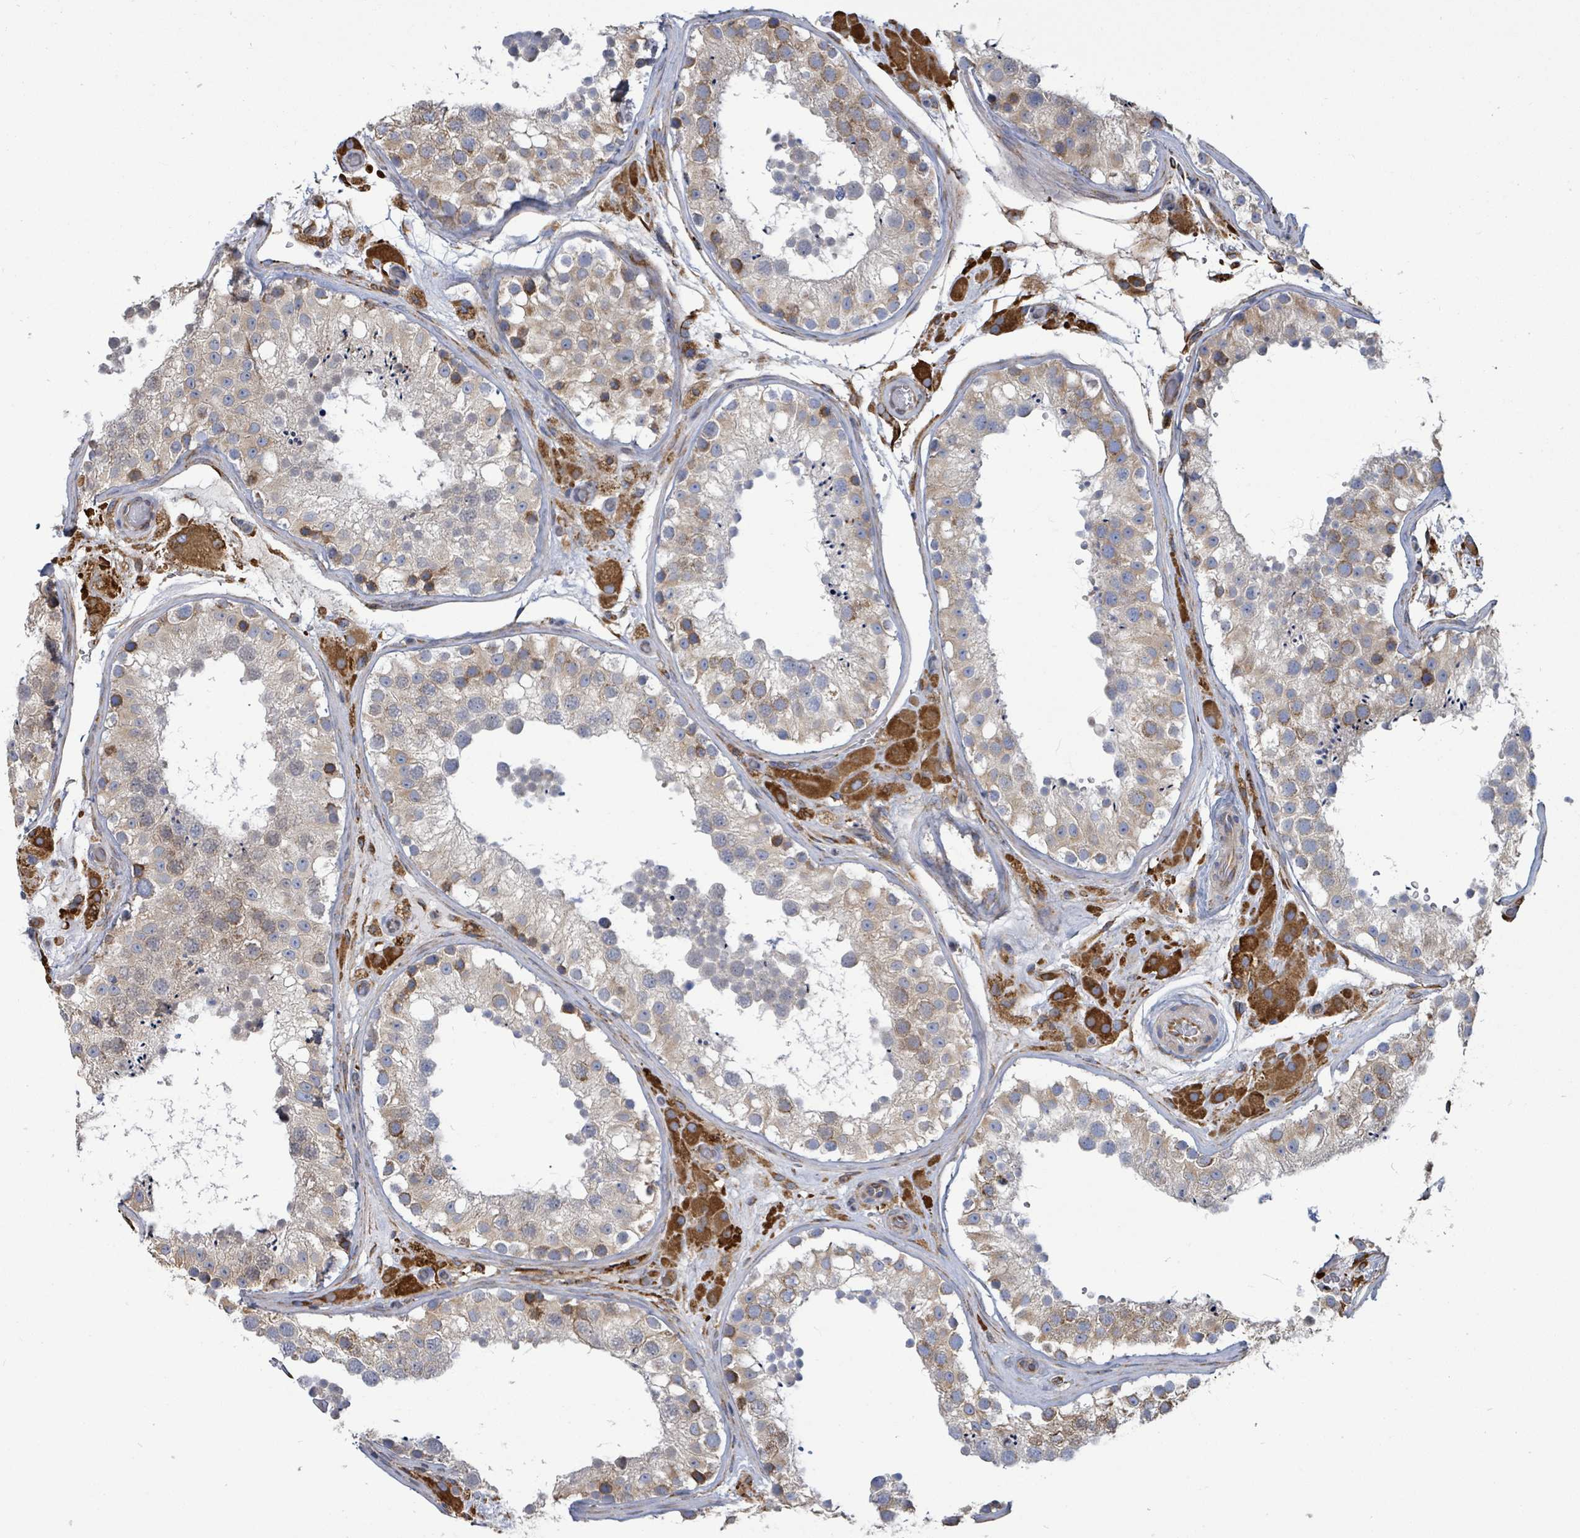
{"staining": {"intensity": "moderate", "quantity": "<25%", "location": "cytoplasmic/membranous"}, "tissue": "testis", "cell_type": "Cells in seminiferous ducts", "image_type": "normal", "snomed": [{"axis": "morphology", "description": "Normal tissue, NOS"}, {"axis": "topography", "description": "Testis"}], "caption": "Testis stained for a protein shows moderate cytoplasmic/membranous positivity in cells in seminiferous ducts. The staining was performed using DAB, with brown indicating positive protein expression. Nuclei are stained blue with hematoxylin.", "gene": "RFPL4AL1", "patient": {"sex": "male", "age": 26}}